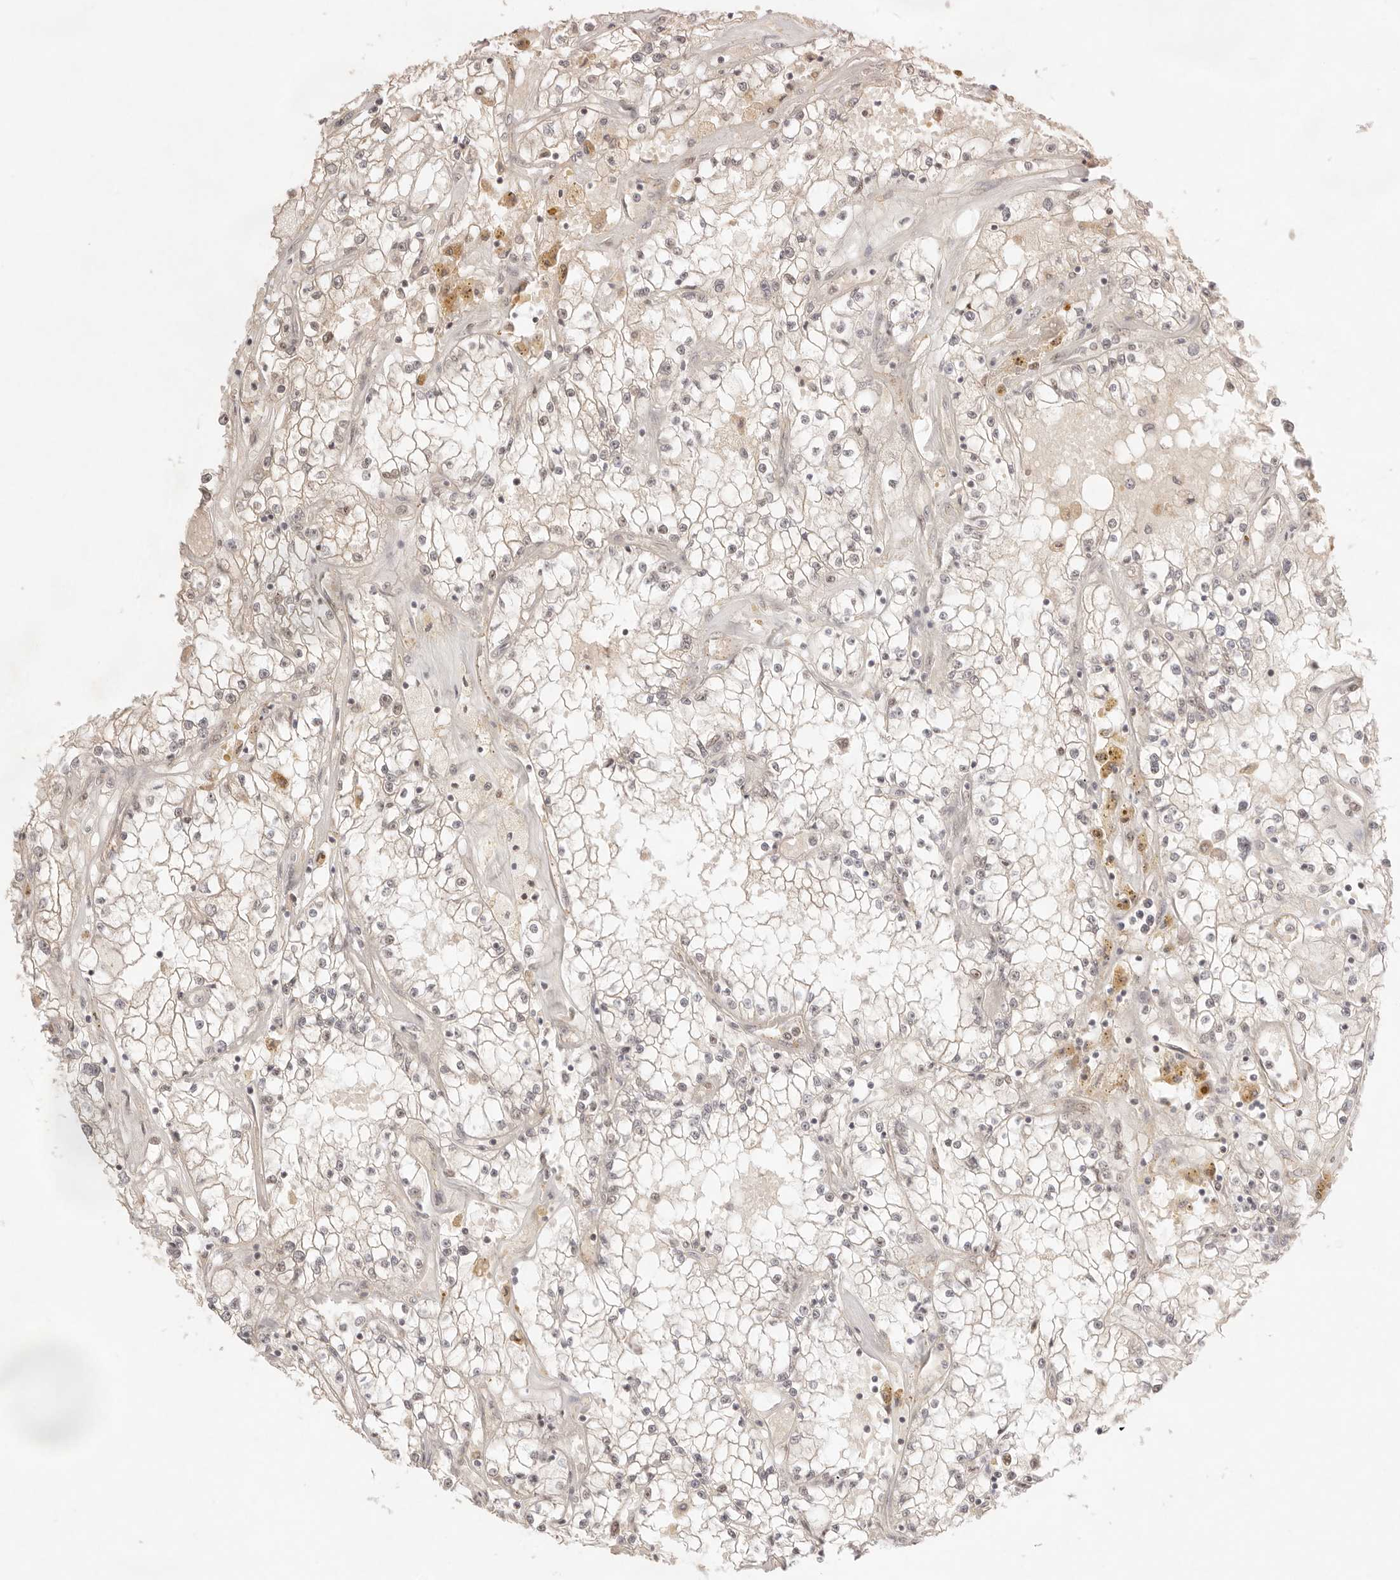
{"staining": {"intensity": "weak", "quantity": ">75%", "location": "nuclear"}, "tissue": "renal cancer", "cell_type": "Tumor cells", "image_type": "cancer", "snomed": [{"axis": "morphology", "description": "Adenocarcinoma, NOS"}, {"axis": "topography", "description": "Kidney"}], "caption": "This is a histology image of immunohistochemistry staining of renal cancer (adenocarcinoma), which shows weak expression in the nuclear of tumor cells.", "gene": "MEP1A", "patient": {"sex": "male", "age": 56}}